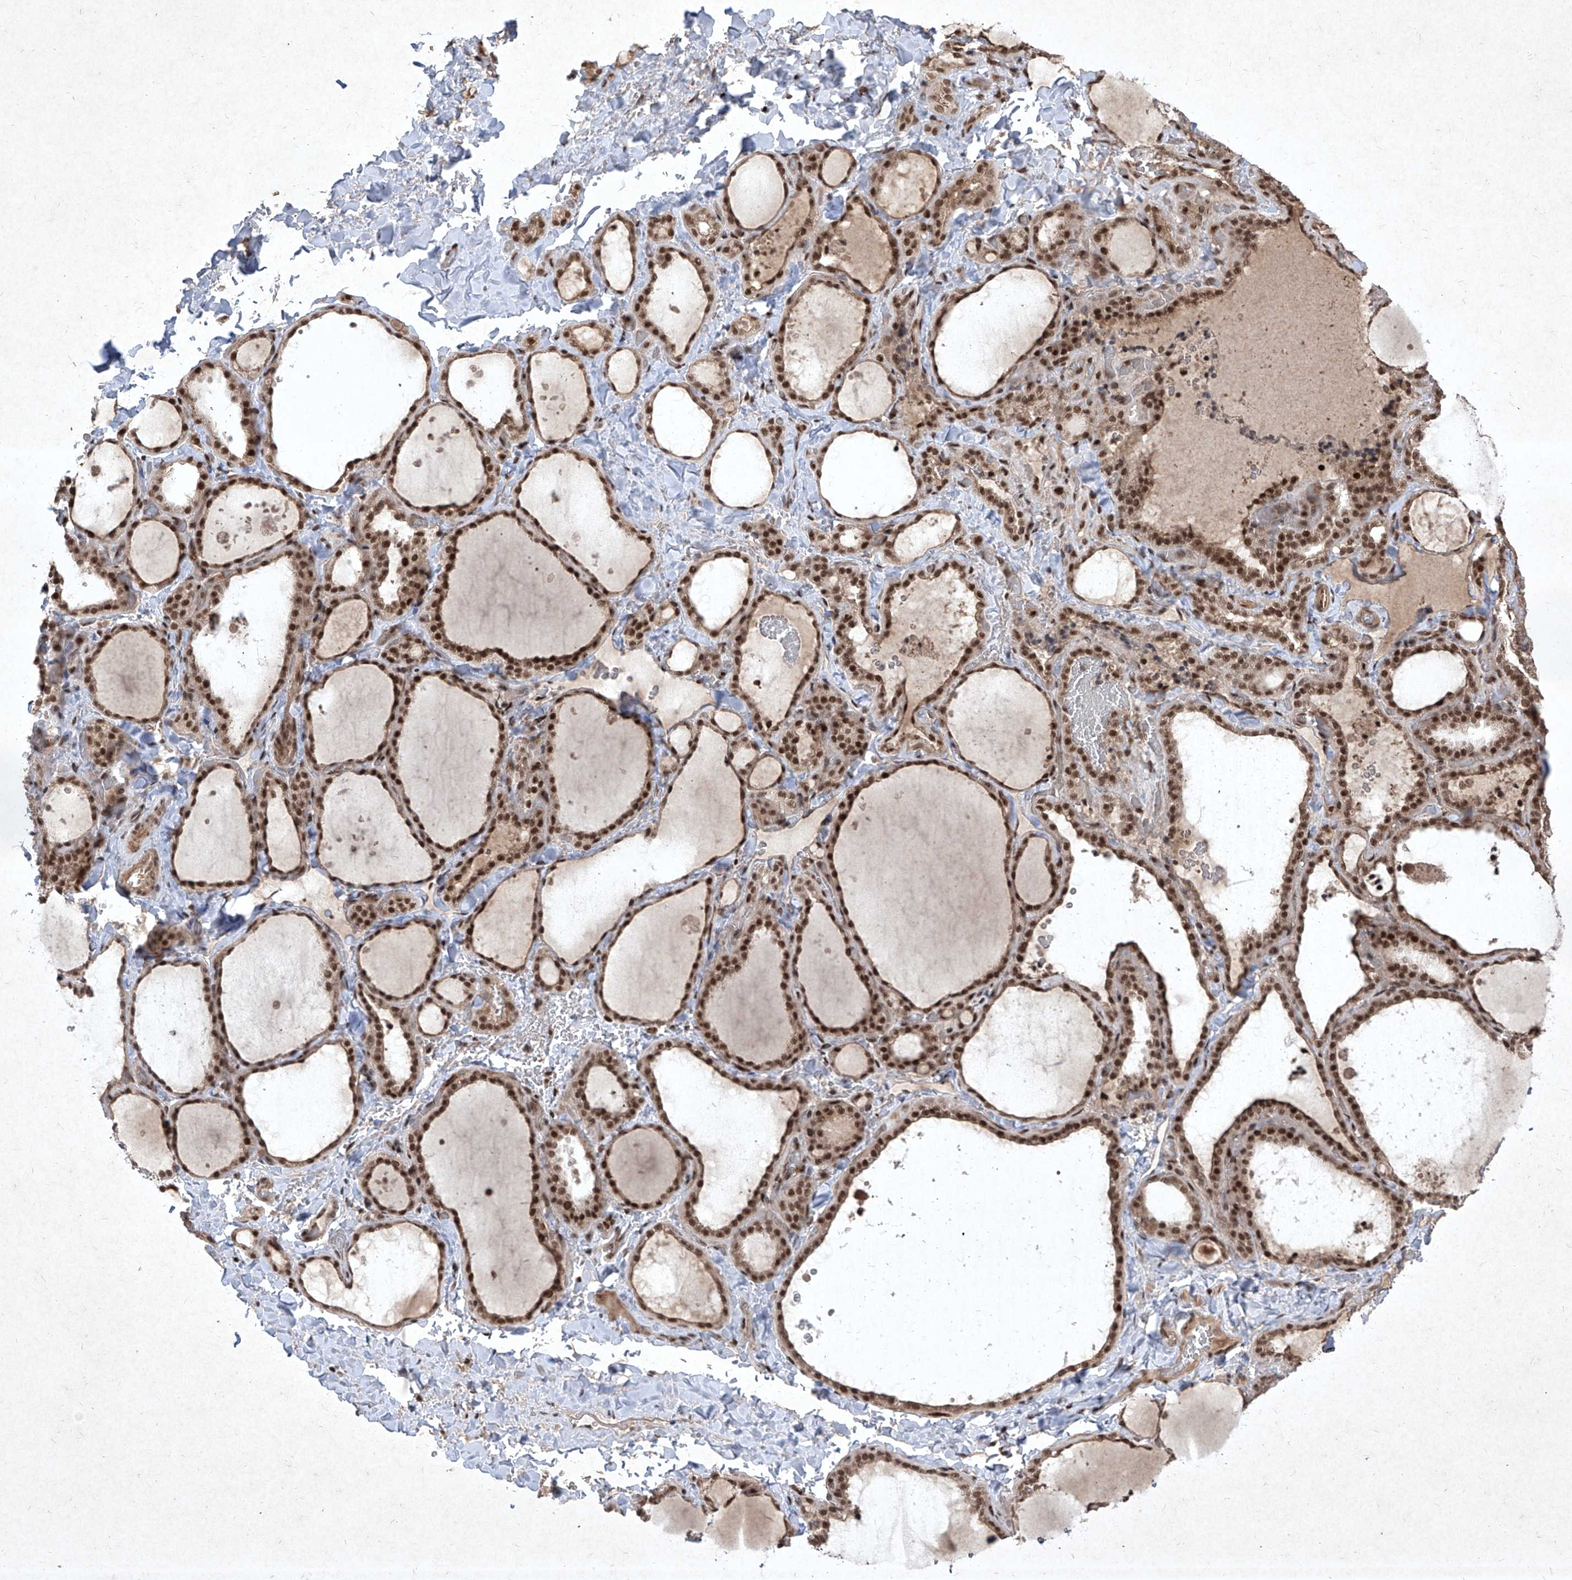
{"staining": {"intensity": "strong", "quantity": ">75%", "location": "nuclear"}, "tissue": "thyroid gland", "cell_type": "Glandular cells", "image_type": "normal", "snomed": [{"axis": "morphology", "description": "Normal tissue, NOS"}, {"axis": "topography", "description": "Thyroid gland"}], "caption": "Protein staining reveals strong nuclear positivity in about >75% of glandular cells in benign thyroid gland.", "gene": "IRF2", "patient": {"sex": "female", "age": 22}}